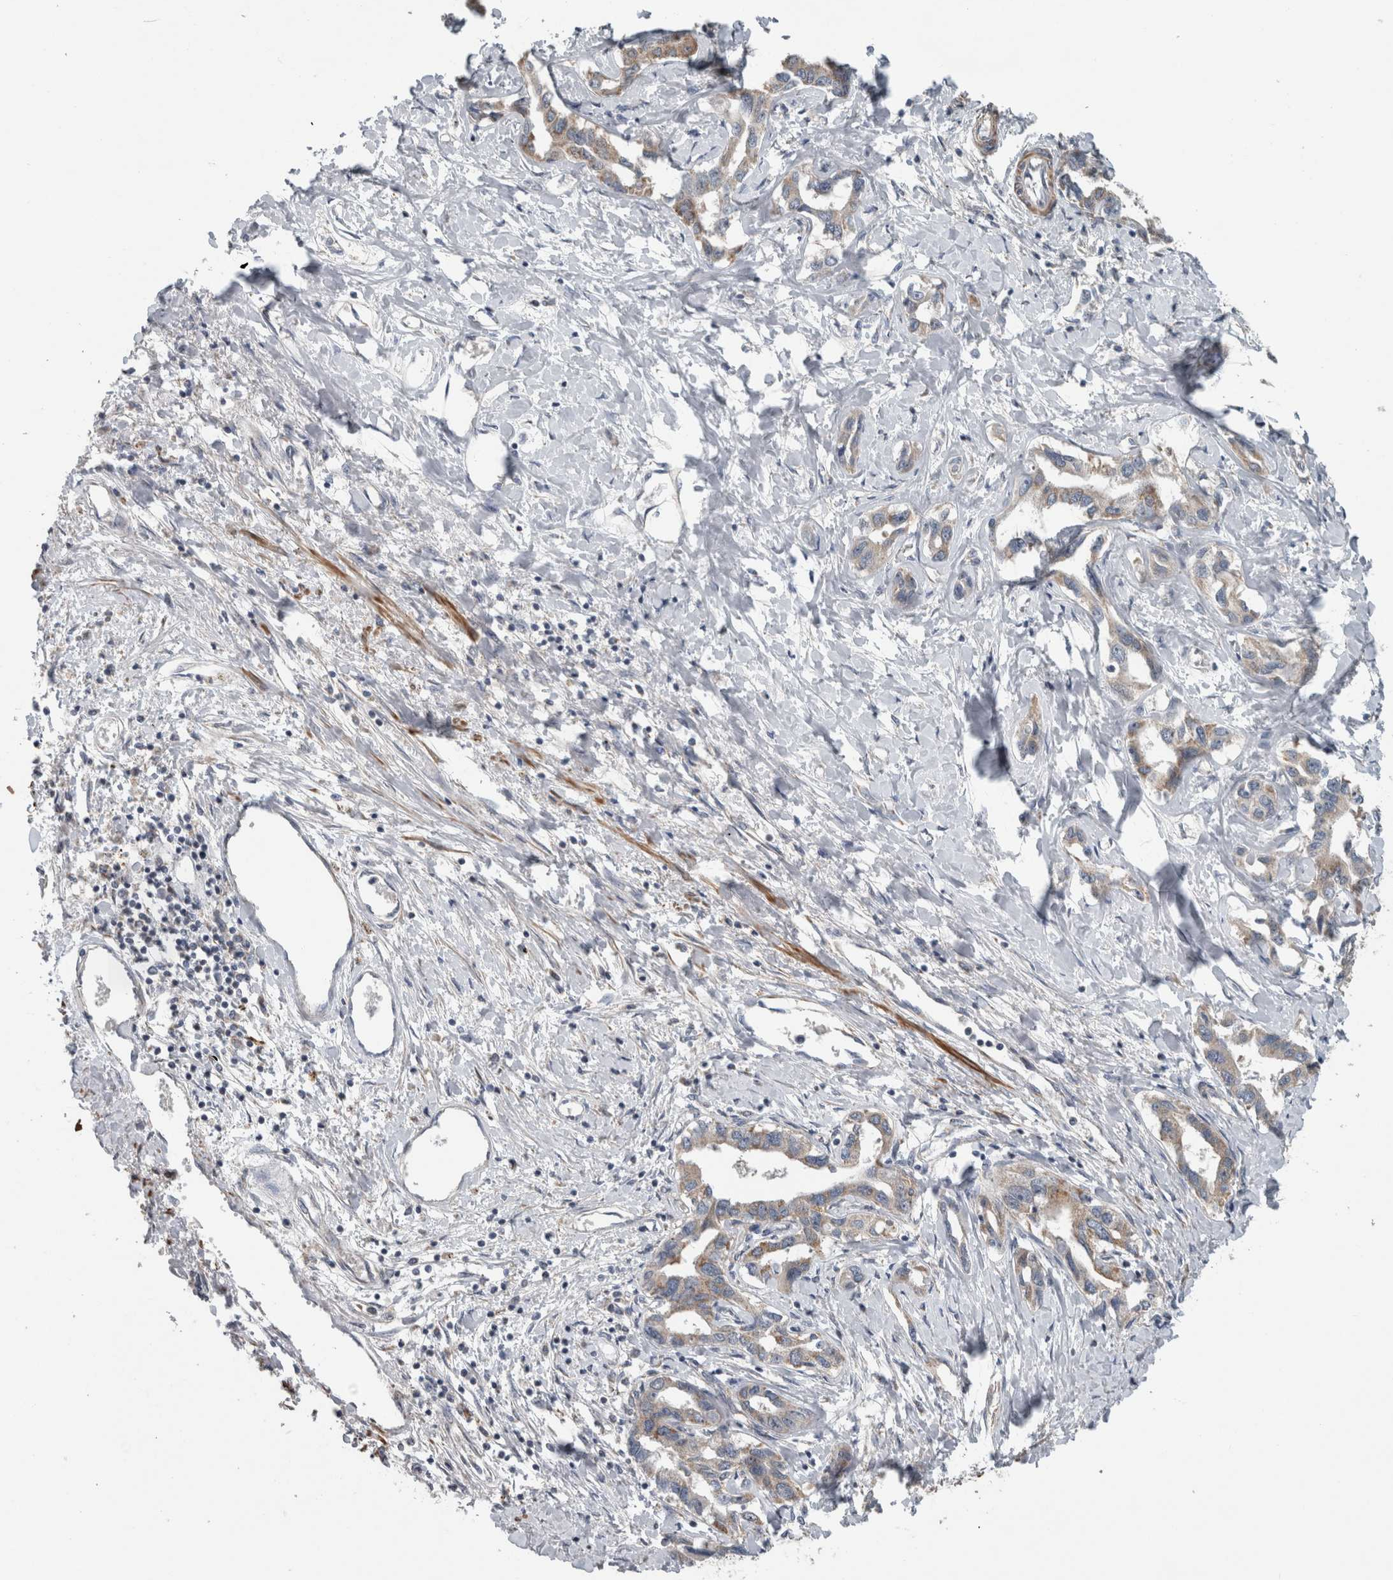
{"staining": {"intensity": "moderate", "quantity": "25%-75%", "location": "cytoplasmic/membranous"}, "tissue": "liver cancer", "cell_type": "Tumor cells", "image_type": "cancer", "snomed": [{"axis": "morphology", "description": "Cholangiocarcinoma"}, {"axis": "topography", "description": "Liver"}], "caption": "IHC photomicrograph of neoplastic tissue: liver cholangiocarcinoma stained using immunohistochemistry (IHC) reveals medium levels of moderate protein expression localized specifically in the cytoplasmic/membranous of tumor cells, appearing as a cytoplasmic/membranous brown color.", "gene": "ARMC1", "patient": {"sex": "male", "age": 59}}